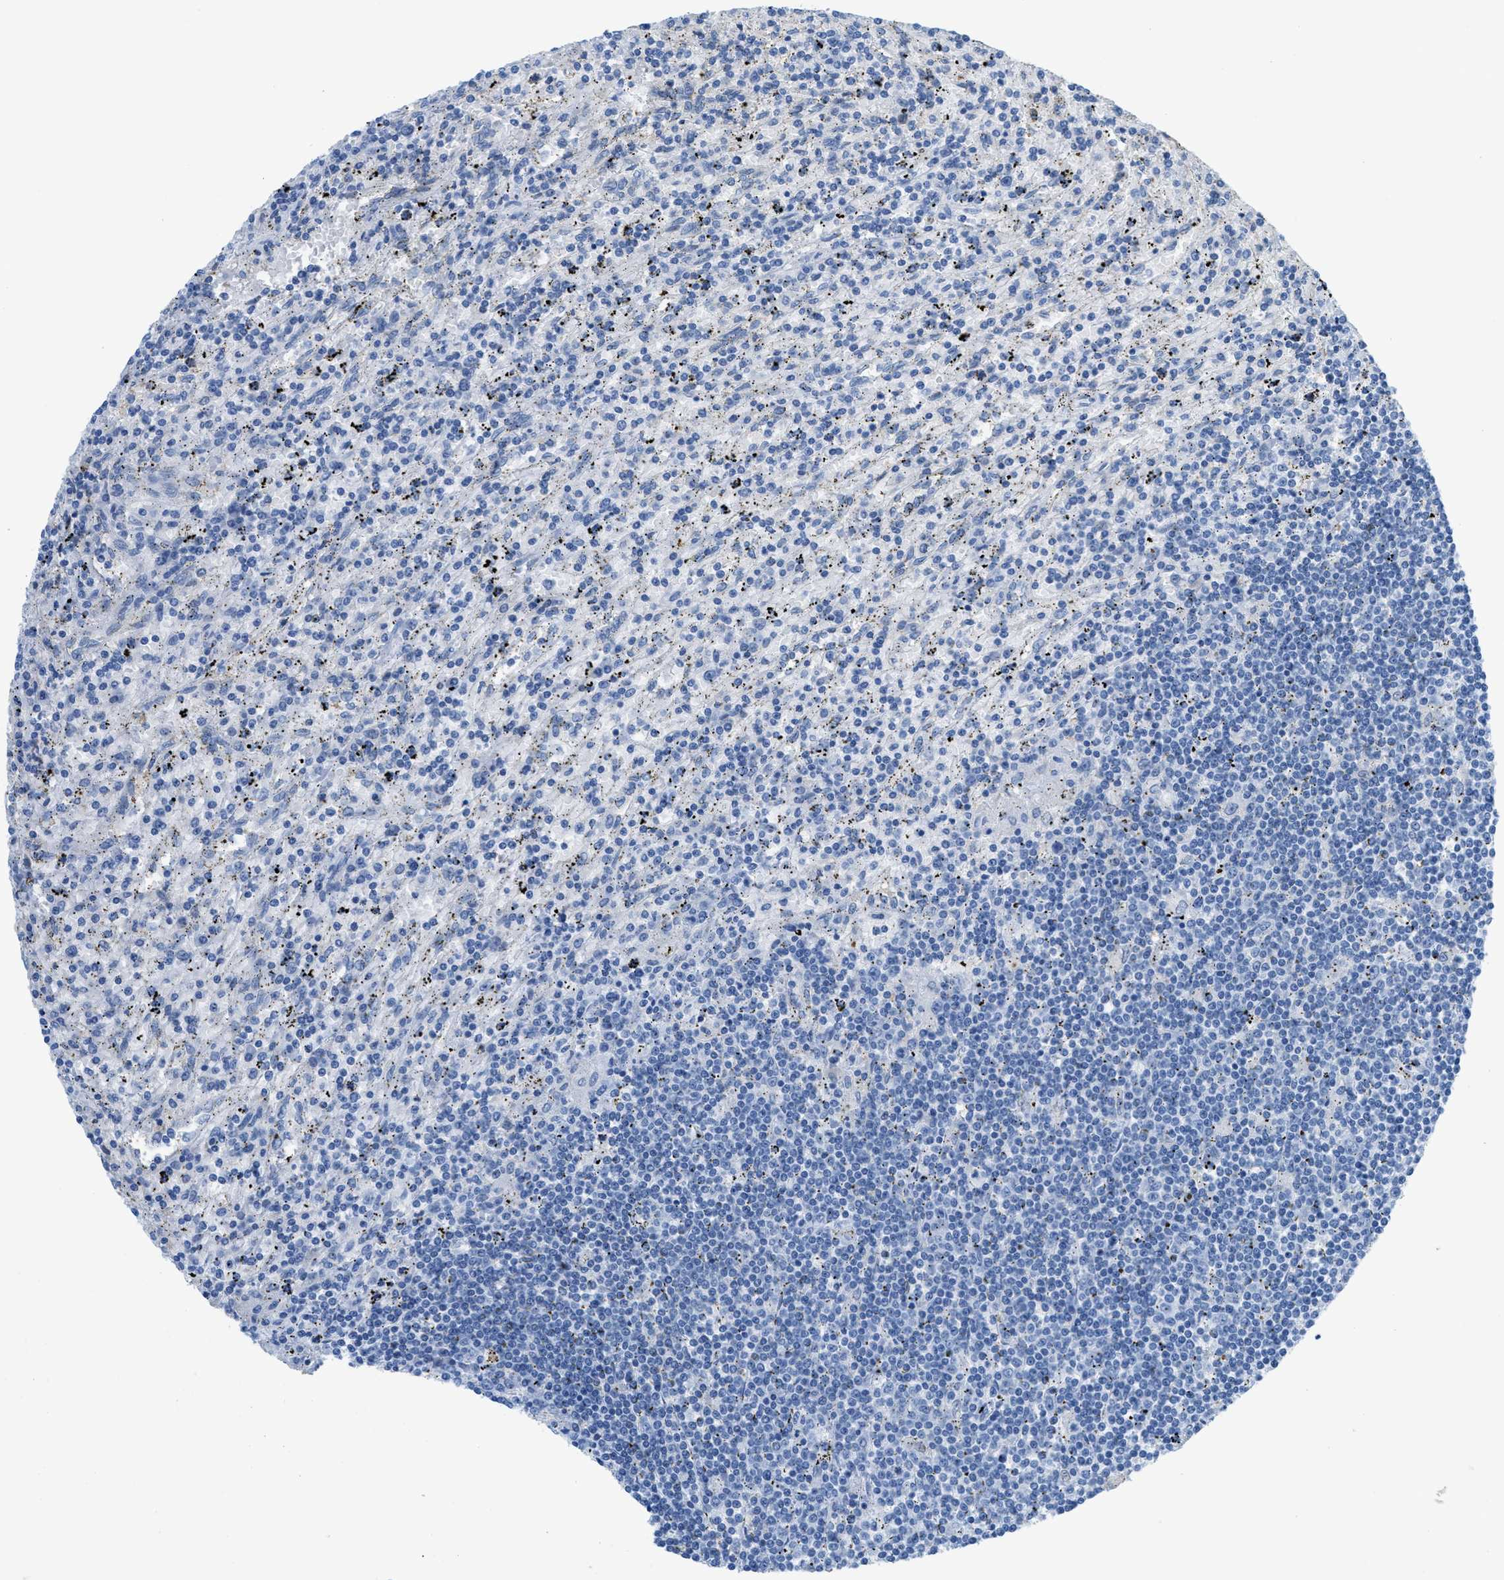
{"staining": {"intensity": "negative", "quantity": "none", "location": "none"}, "tissue": "lymphoma", "cell_type": "Tumor cells", "image_type": "cancer", "snomed": [{"axis": "morphology", "description": "Malignant lymphoma, non-Hodgkin's type, Low grade"}, {"axis": "topography", "description": "Spleen"}], "caption": "A micrograph of human low-grade malignant lymphoma, non-Hodgkin's type is negative for staining in tumor cells.", "gene": "ASGR1", "patient": {"sex": "male", "age": 76}}